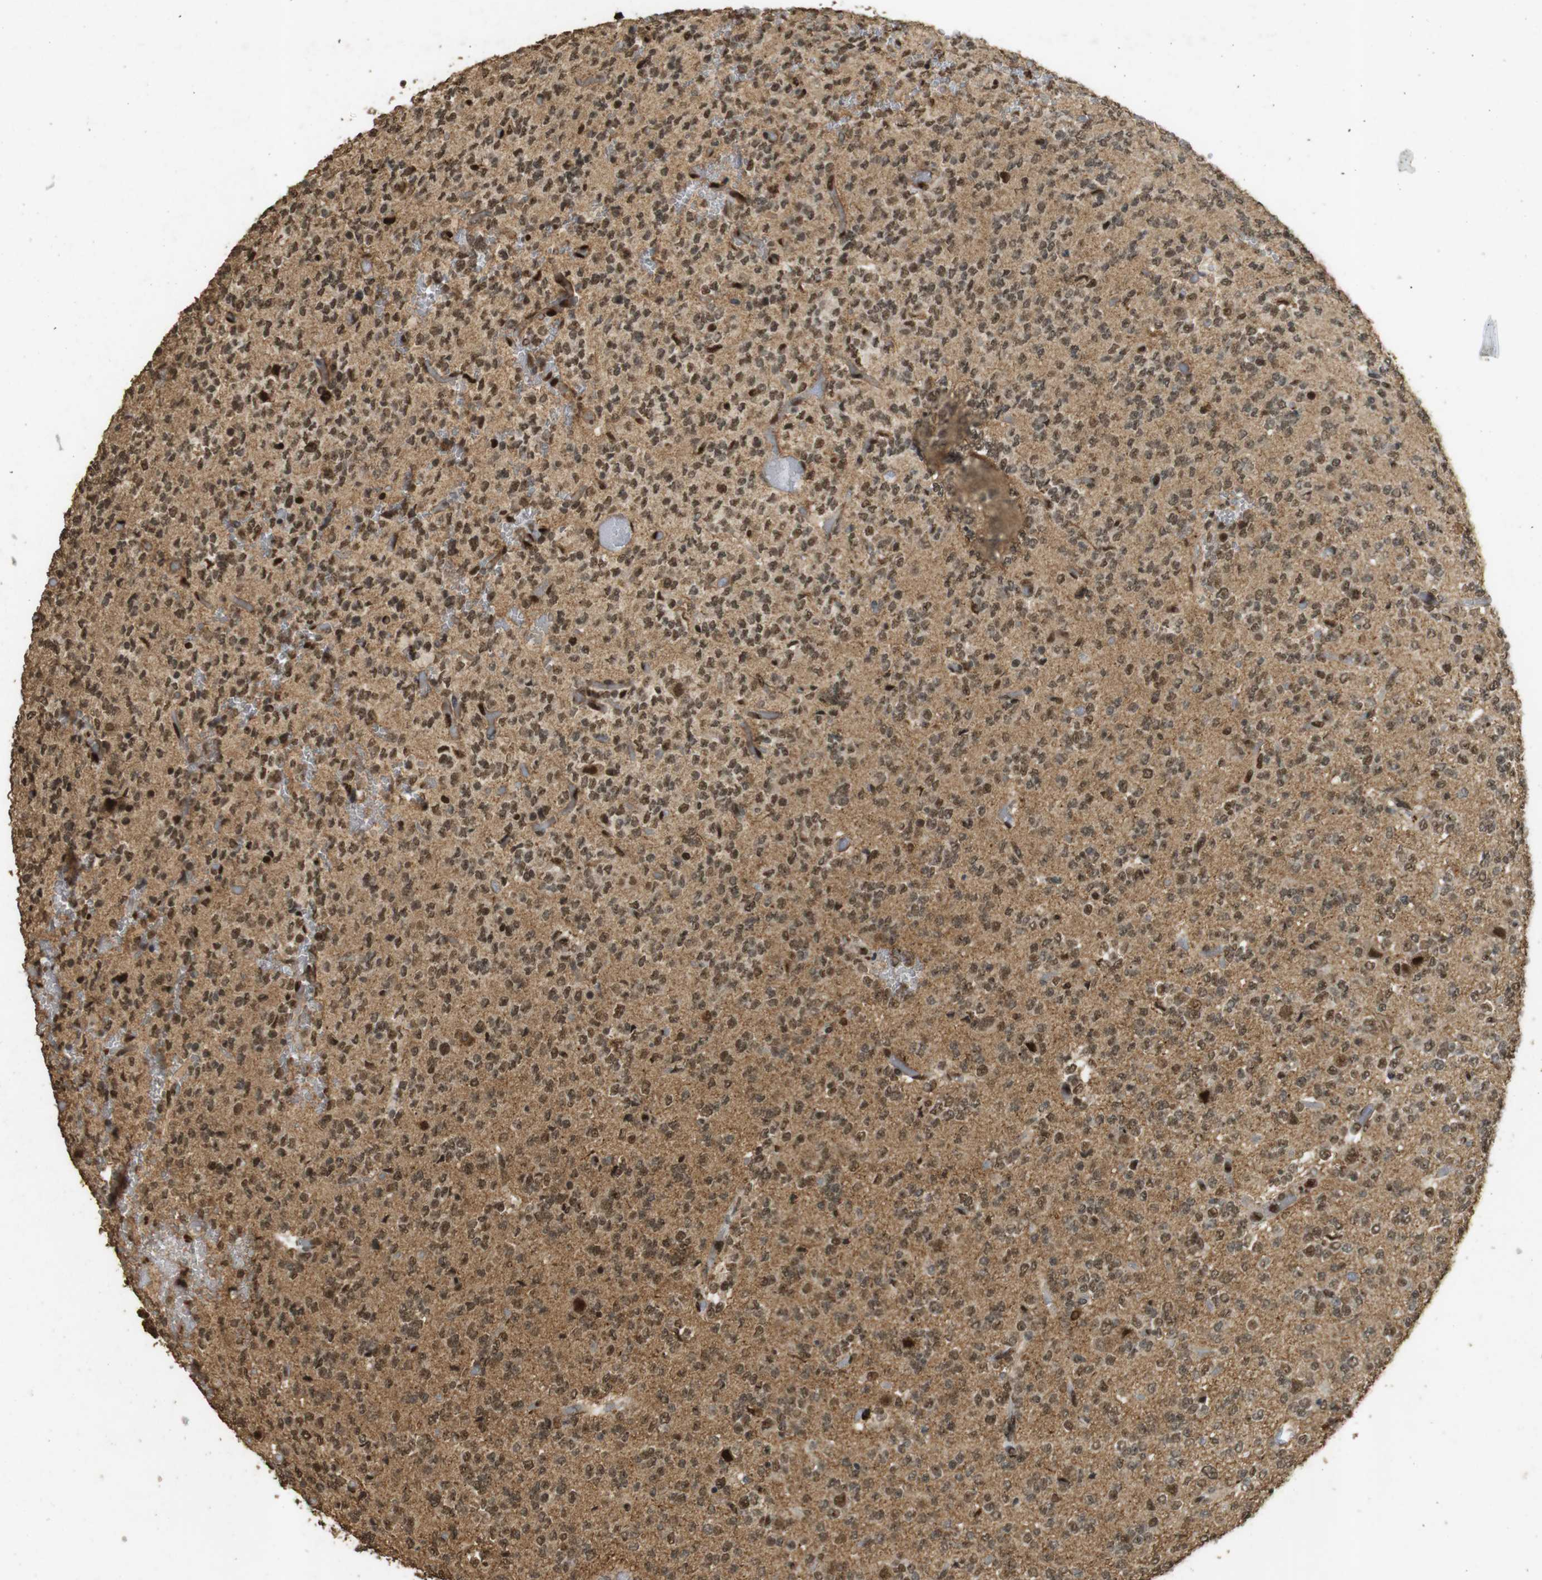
{"staining": {"intensity": "moderate", "quantity": ">75%", "location": "cytoplasmic/membranous,nuclear"}, "tissue": "glioma", "cell_type": "Tumor cells", "image_type": "cancer", "snomed": [{"axis": "morphology", "description": "Glioma, malignant, Low grade"}, {"axis": "topography", "description": "Brain"}], "caption": "Moderate cytoplasmic/membranous and nuclear protein positivity is present in about >75% of tumor cells in glioma. Nuclei are stained in blue.", "gene": "GATA4", "patient": {"sex": "male", "age": 38}}